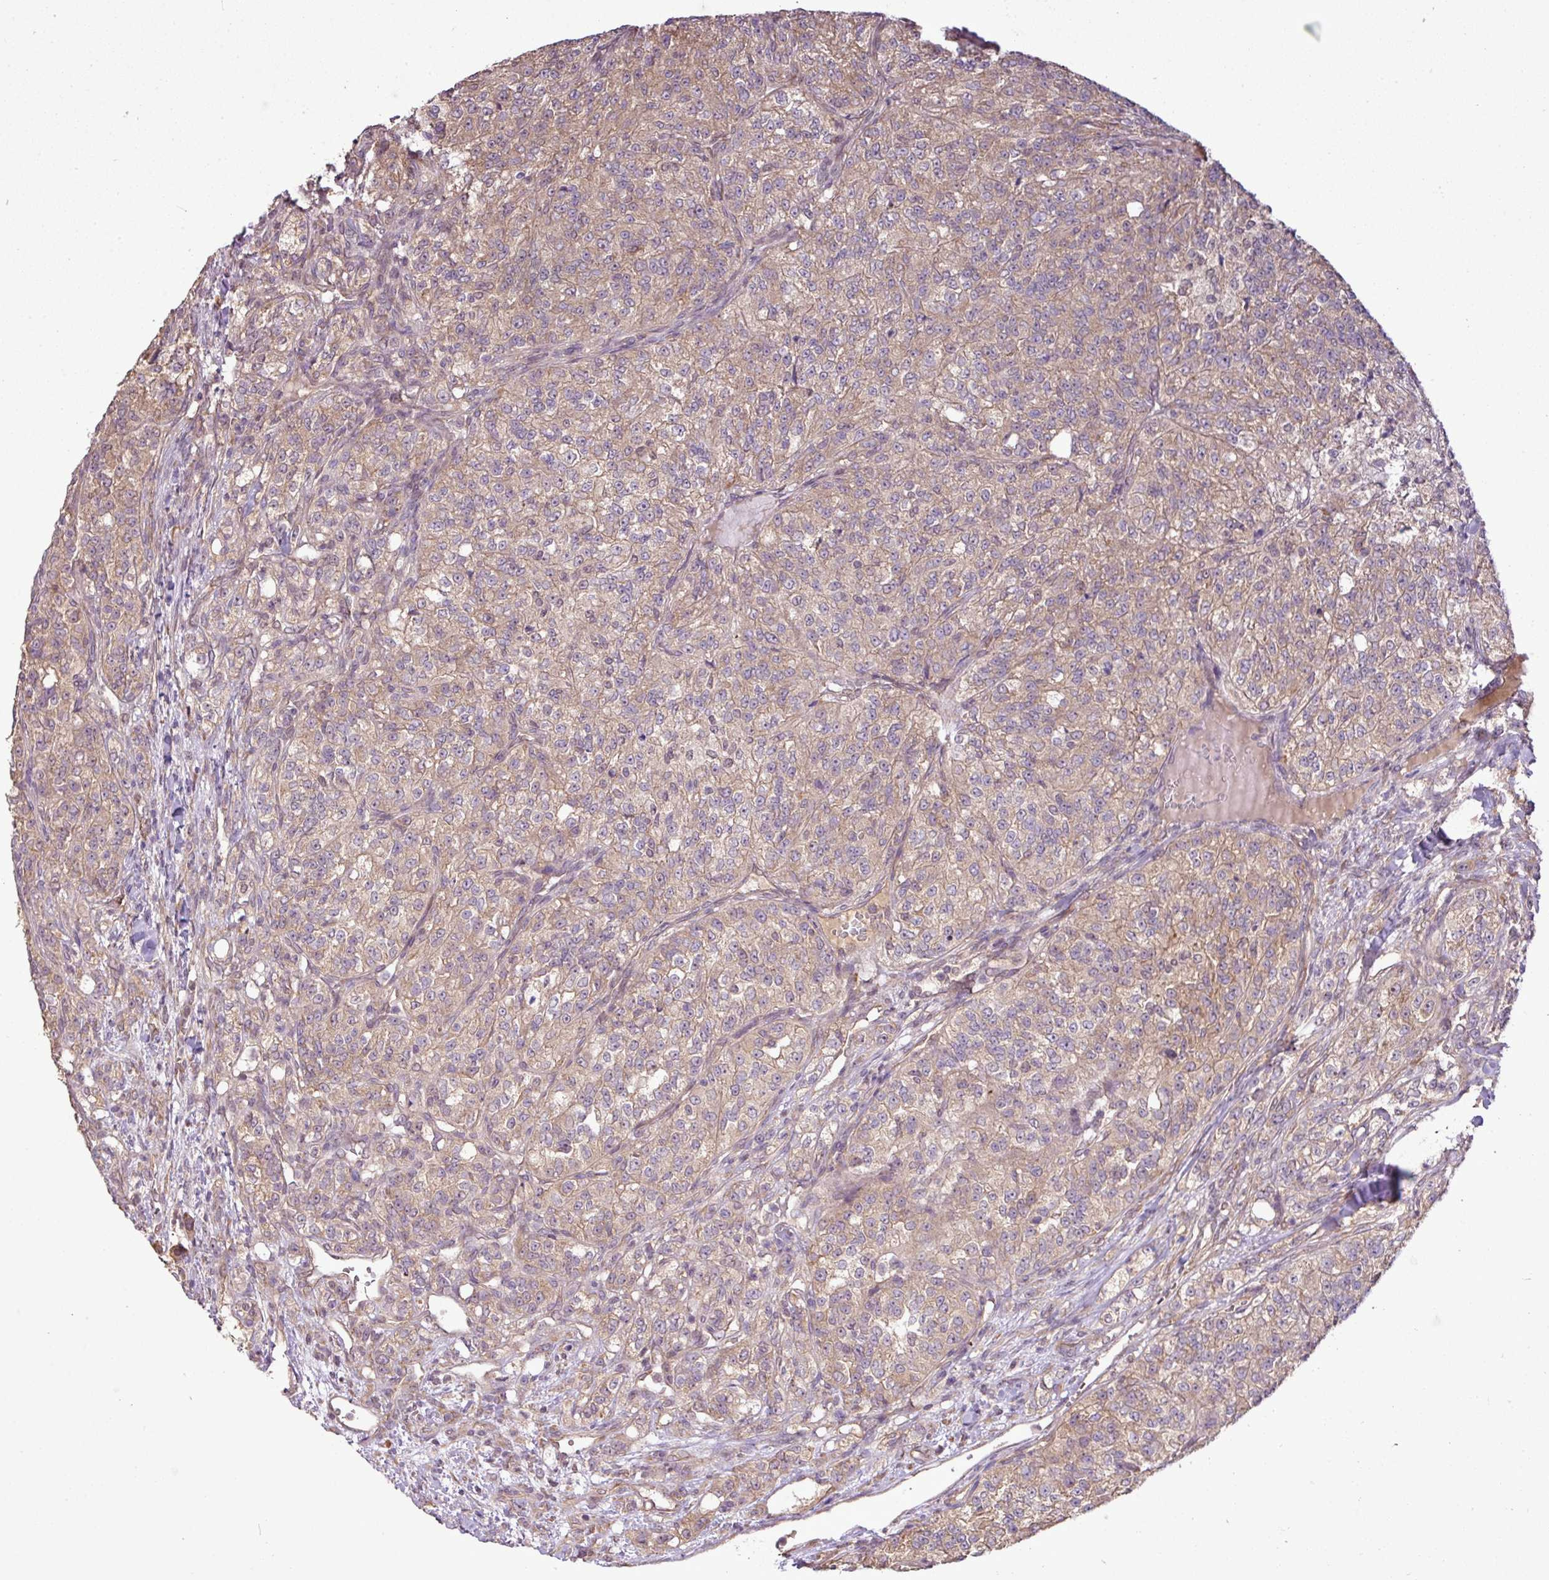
{"staining": {"intensity": "weak", "quantity": "25%-75%", "location": "cytoplasmic/membranous"}, "tissue": "renal cancer", "cell_type": "Tumor cells", "image_type": "cancer", "snomed": [{"axis": "morphology", "description": "Adenocarcinoma, NOS"}, {"axis": "topography", "description": "Kidney"}], "caption": "Adenocarcinoma (renal) stained with immunohistochemistry (IHC) shows weak cytoplasmic/membranous positivity in about 25%-75% of tumor cells.", "gene": "DNAAF4", "patient": {"sex": "female", "age": 63}}